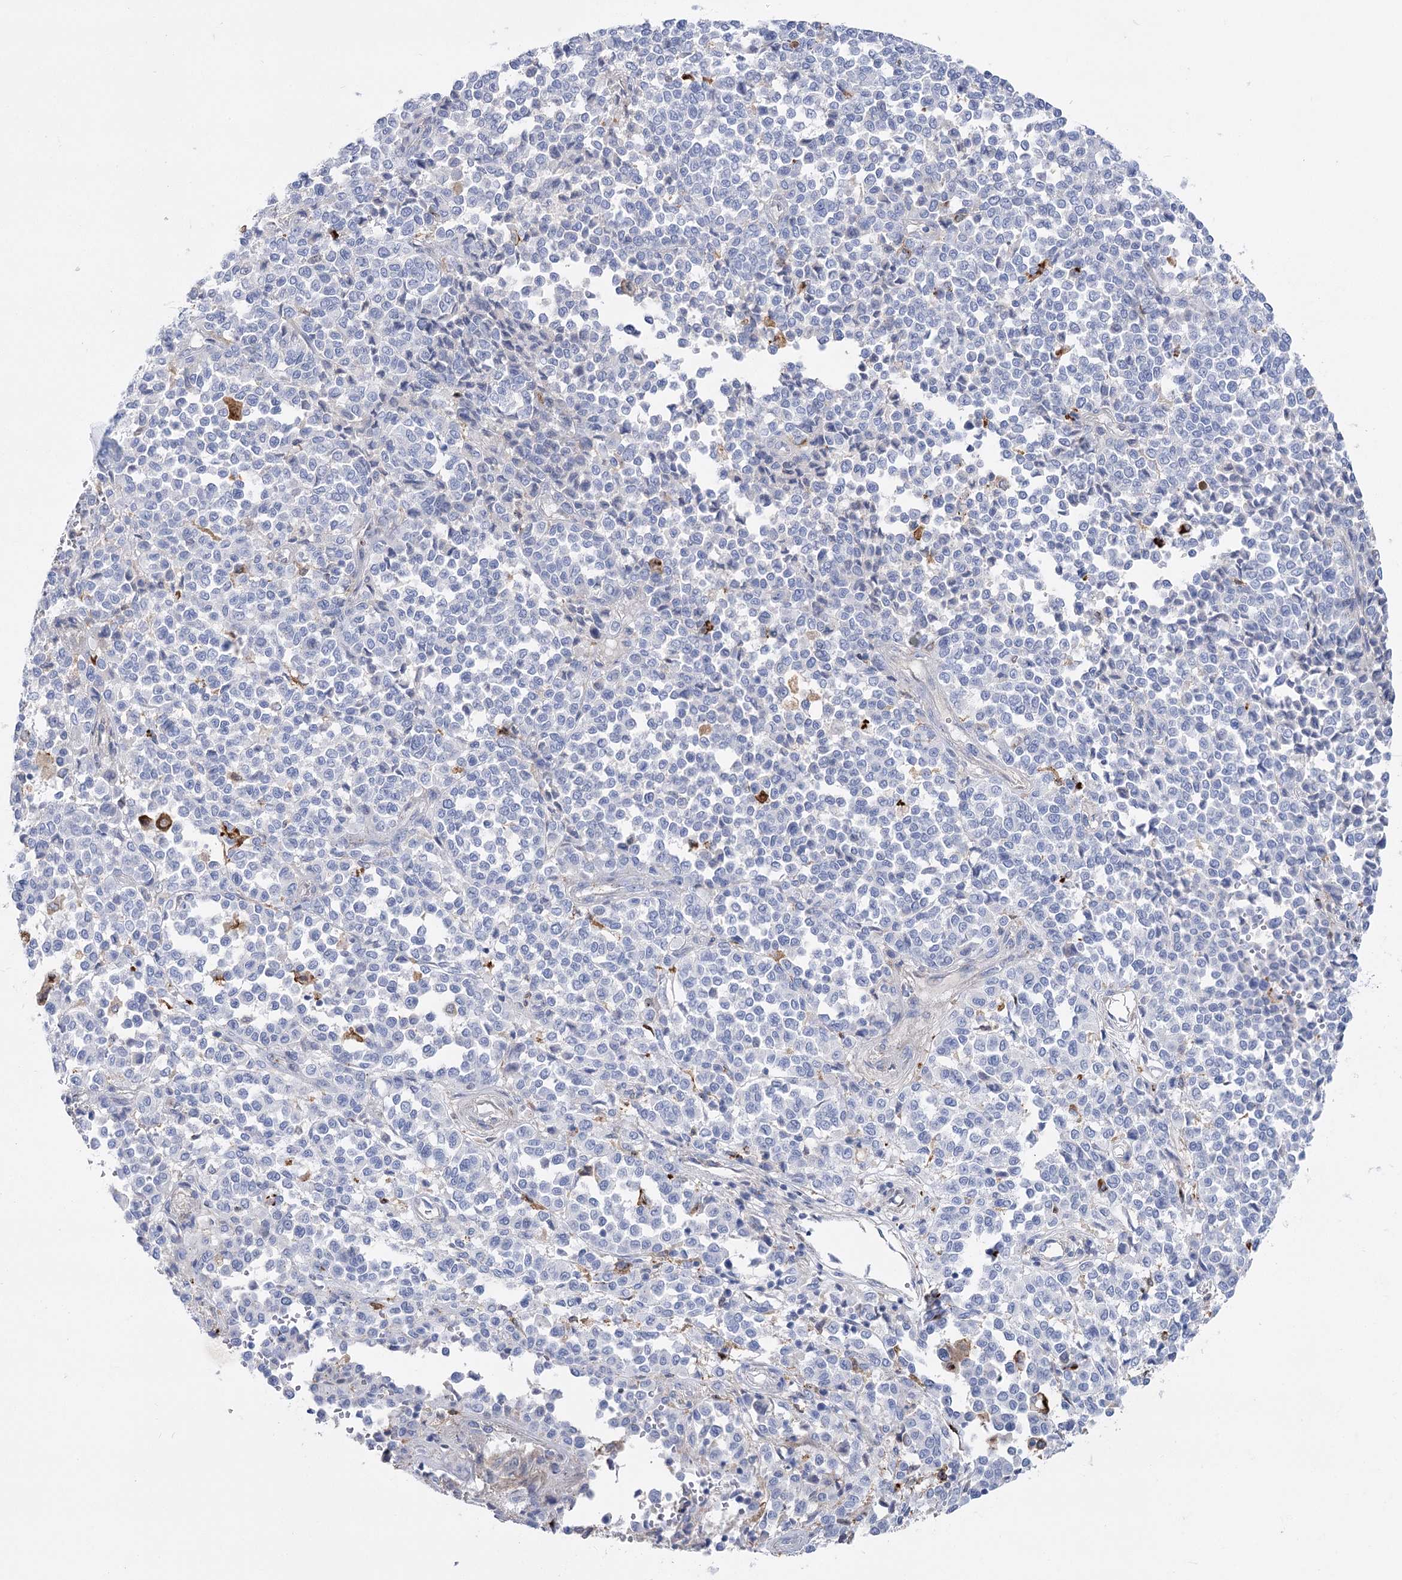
{"staining": {"intensity": "negative", "quantity": "none", "location": "none"}, "tissue": "melanoma", "cell_type": "Tumor cells", "image_type": "cancer", "snomed": [{"axis": "morphology", "description": "Malignant melanoma, Metastatic site"}, {"axis": "topography", "description": "Pancreas"}], "caption": "Melanoma stained for a protein using immunohistochemistry (IHC) exhibits no staining tumor cells.", "gene": "PCDHA1", "patient": {"sex": "female", "age": 30}}